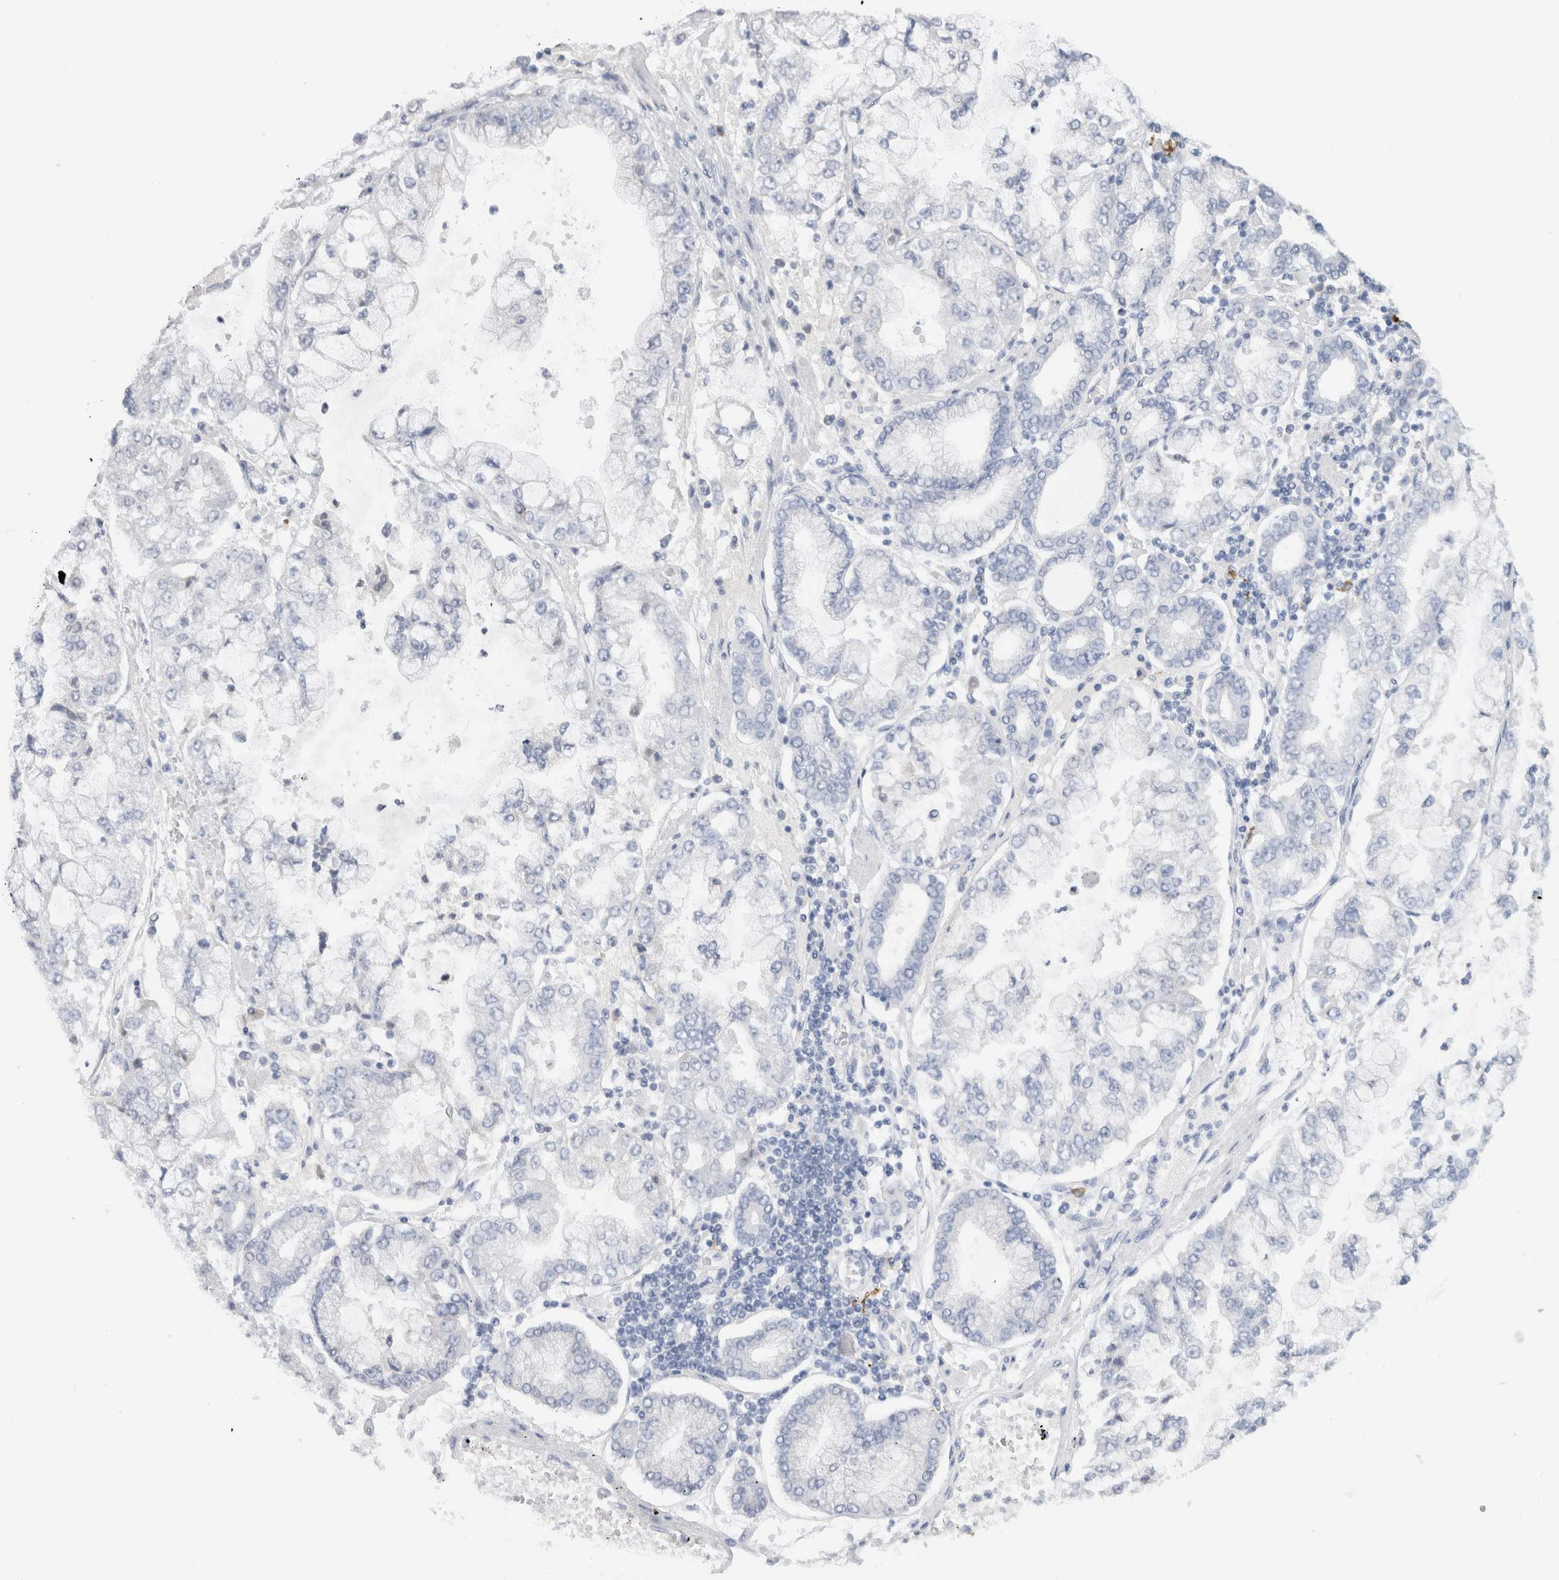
{"staining": {"intensity": "negative", "quantity": "none", "location": "none"}, "tissue": "stomach cancer", "cell_type": "Tumor cells", "image_type": "cancer", "snomed": [{"axis": "morphology", "description": "Adenocarcinoma, NOS"}, {"axis": "topography", "description": "Stomach"}], "caption": "Stomach cancer stained for a protein using IHC demonstrates no staining tumor cells.", "gene": "LAMP3", "patient": {"sex": "male", "age": 76}}